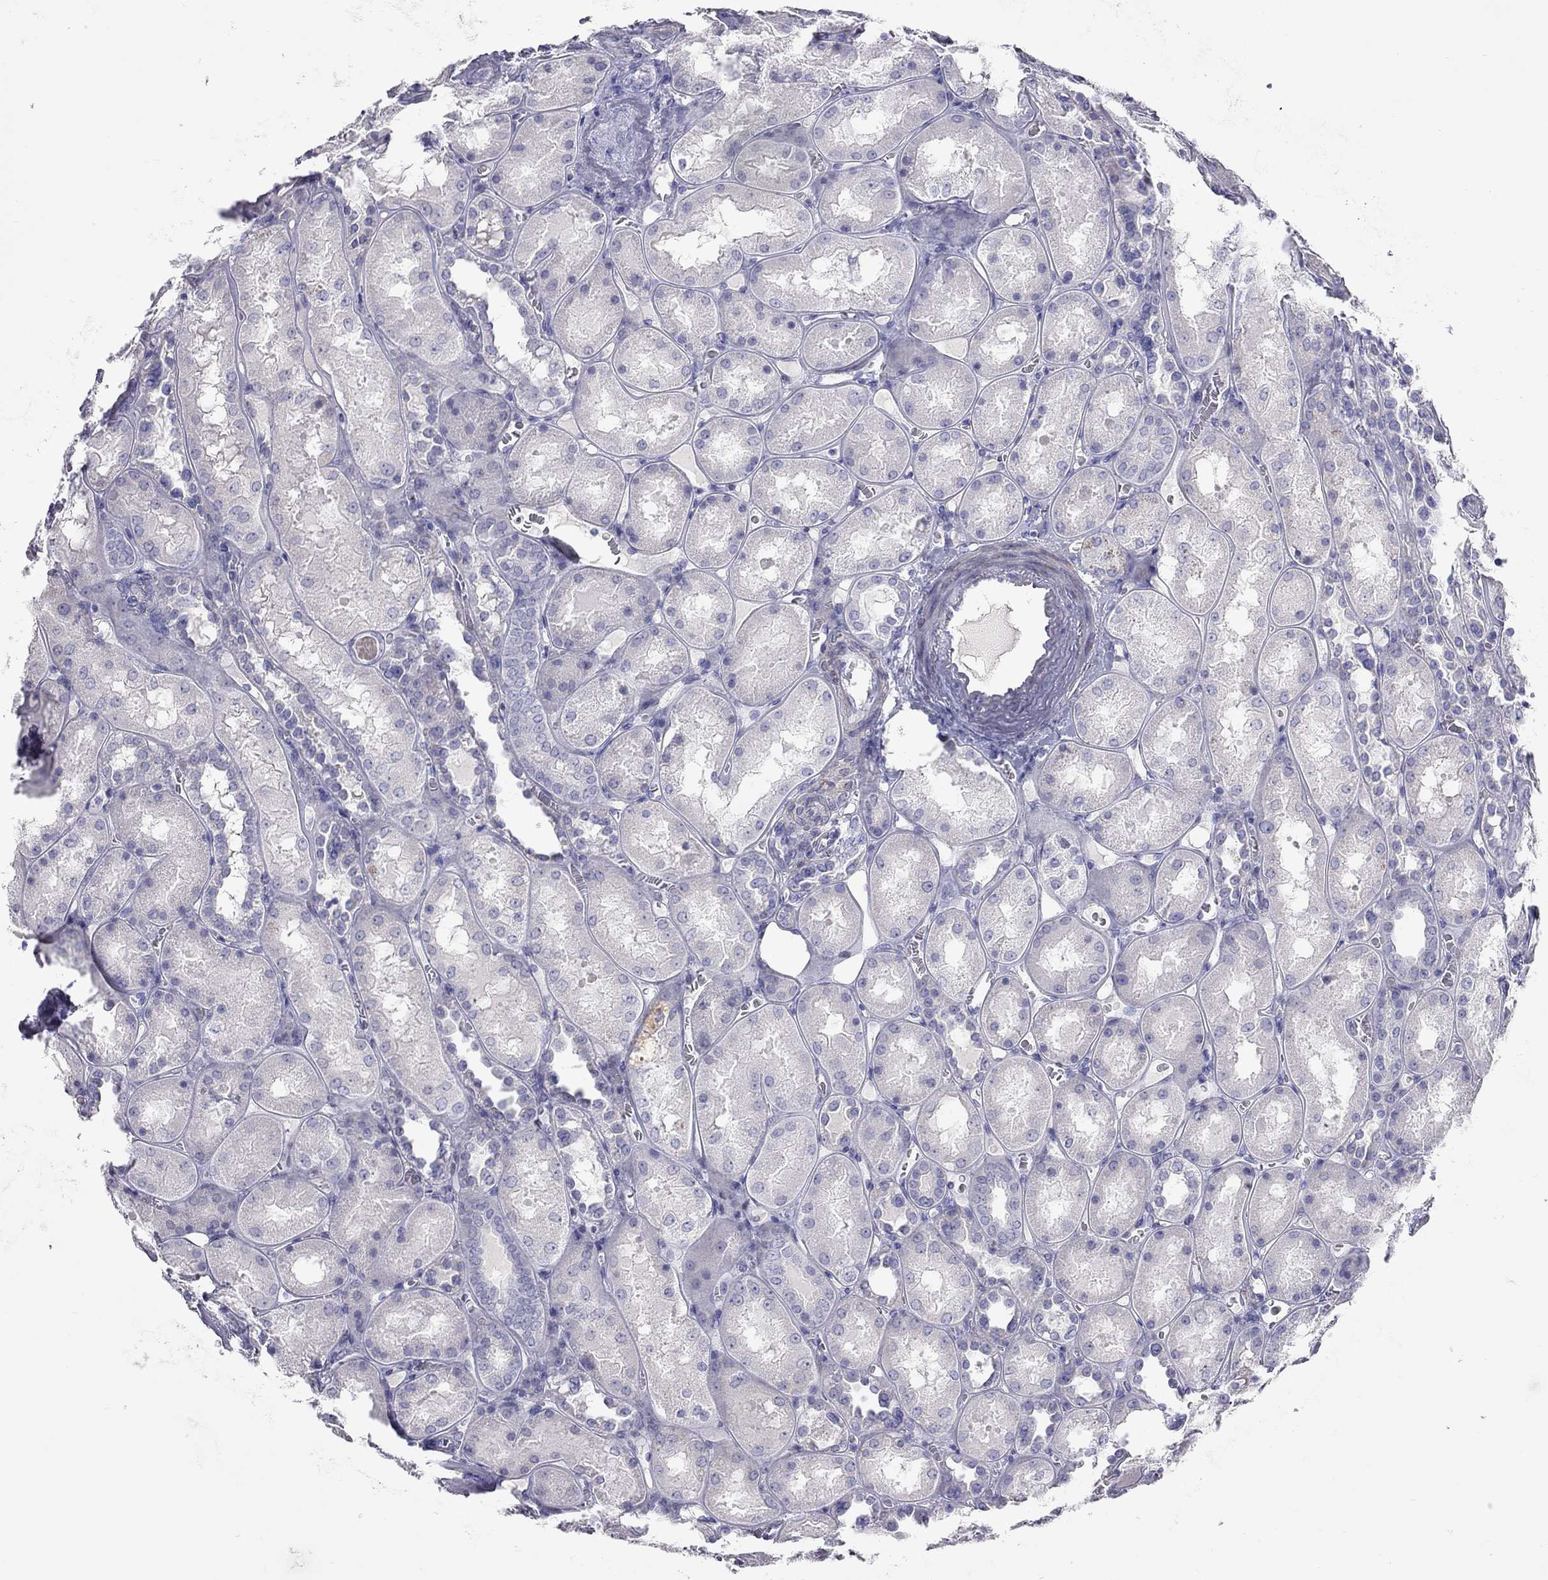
{"staining": {"intensity": "negative", "quantity": "none", "location": "none"}, "tissue": "kidney", "cell_type": "Cells in glomeruli", "image_type": "normal", "snomed": [{"axis": "morphology", "description": "Normal tissue, NOS"}, {"axis": "topography", "description": "Kidney"}], "caption": "Kidney was stained to show a protein in brown. There is no significant staining in cells in glomeruli.", "gene": "STAG3", "patient": {"sex": "male", "age": 73}}